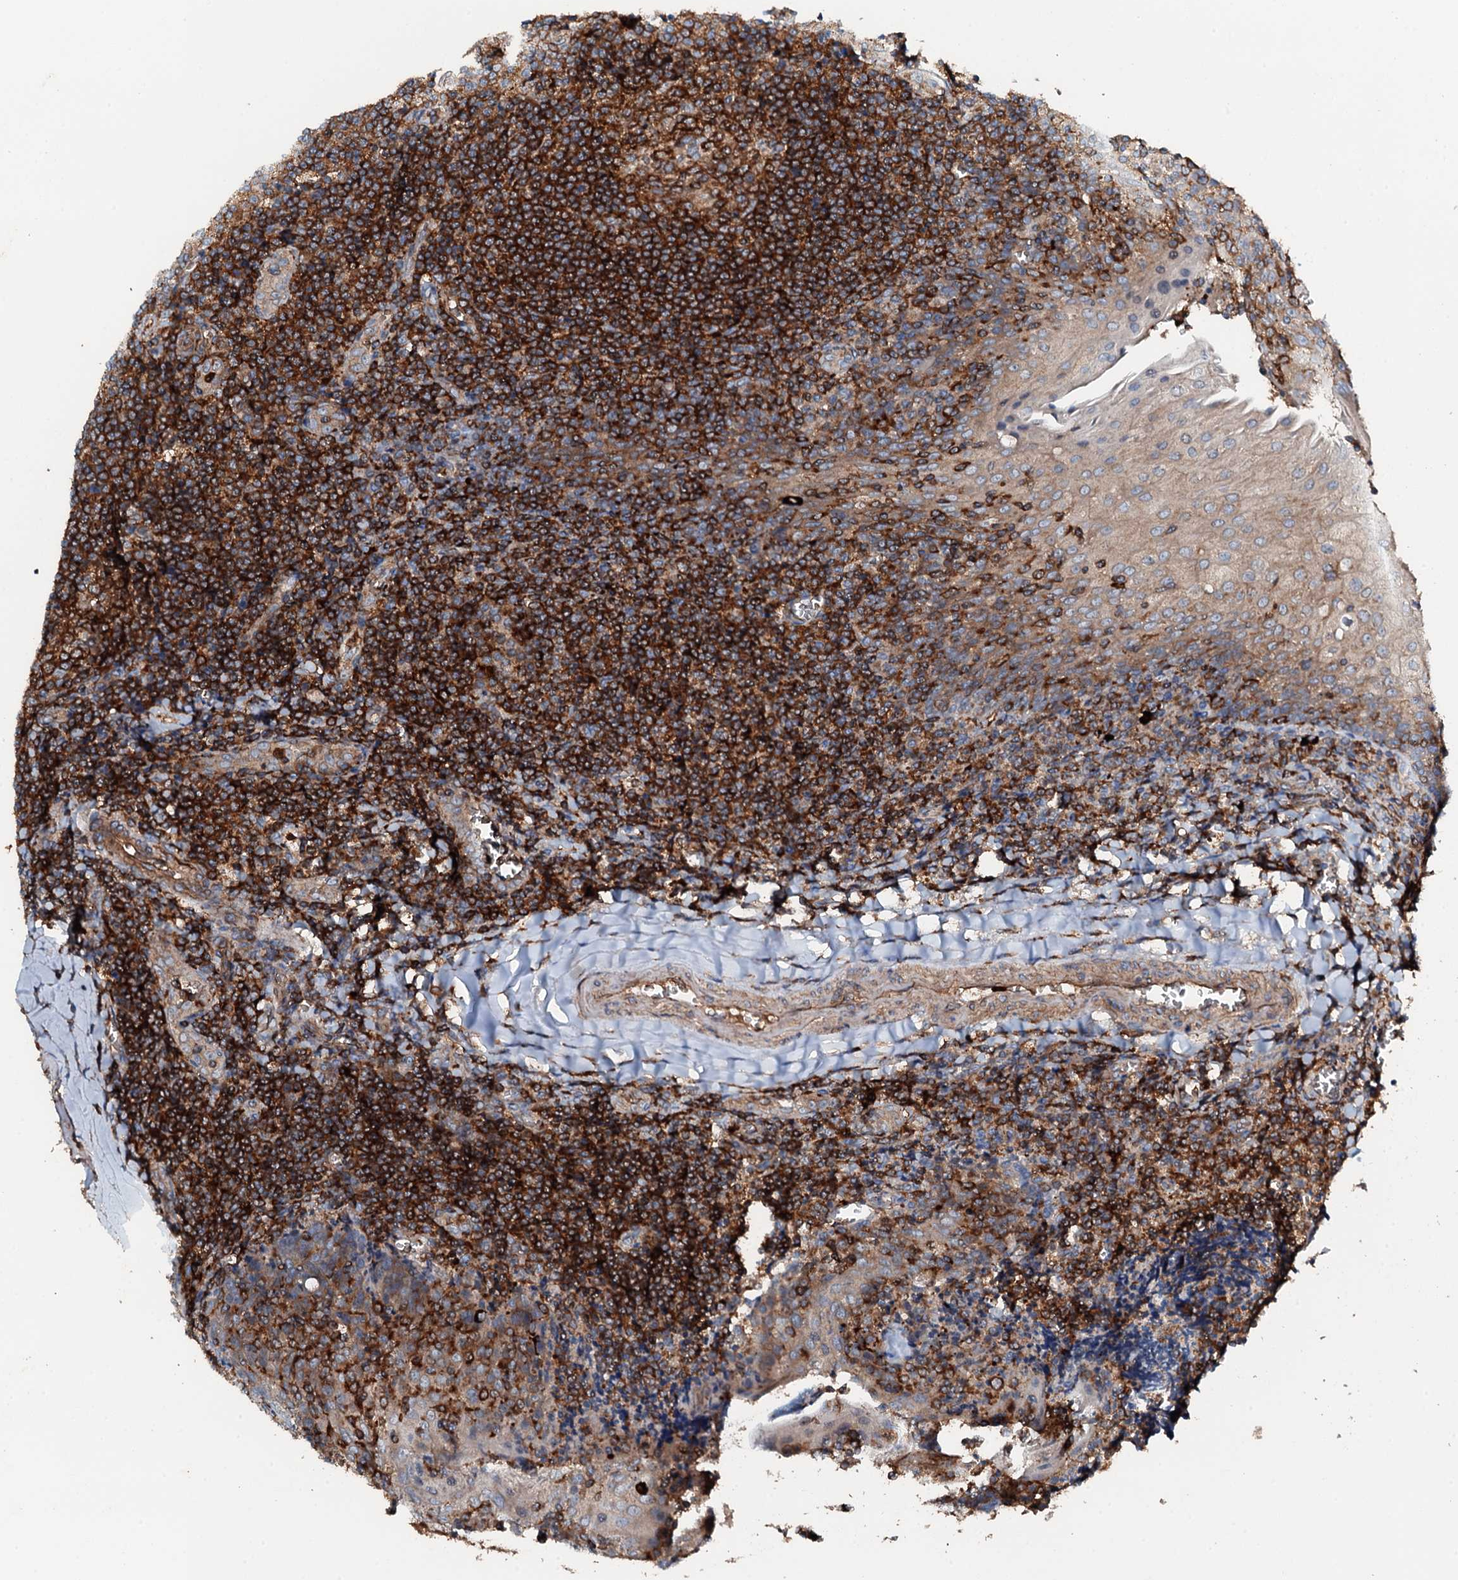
{"staining": {"intensity": "strong", "quantity": ">75%", "location": "cytoplasmic/membranous"}, "tissue": "tonsil", "cell_type": "Germinal center cells", "image_type": "normal", "snomed": [{"axis": "morphology", "description": "Normal tissue, NOS"}, {"axis": "topography", "description": "Tonsil"}], "caption": "A high-resolution image shows immunohistochemistry (IHC) staining of benign tonsil, which exhibits strong cytoplasmic/membranous expression in about >75% of germinal center cells.", "gene": "GRK2", "patient": {"sex": "male", "age": 27}}